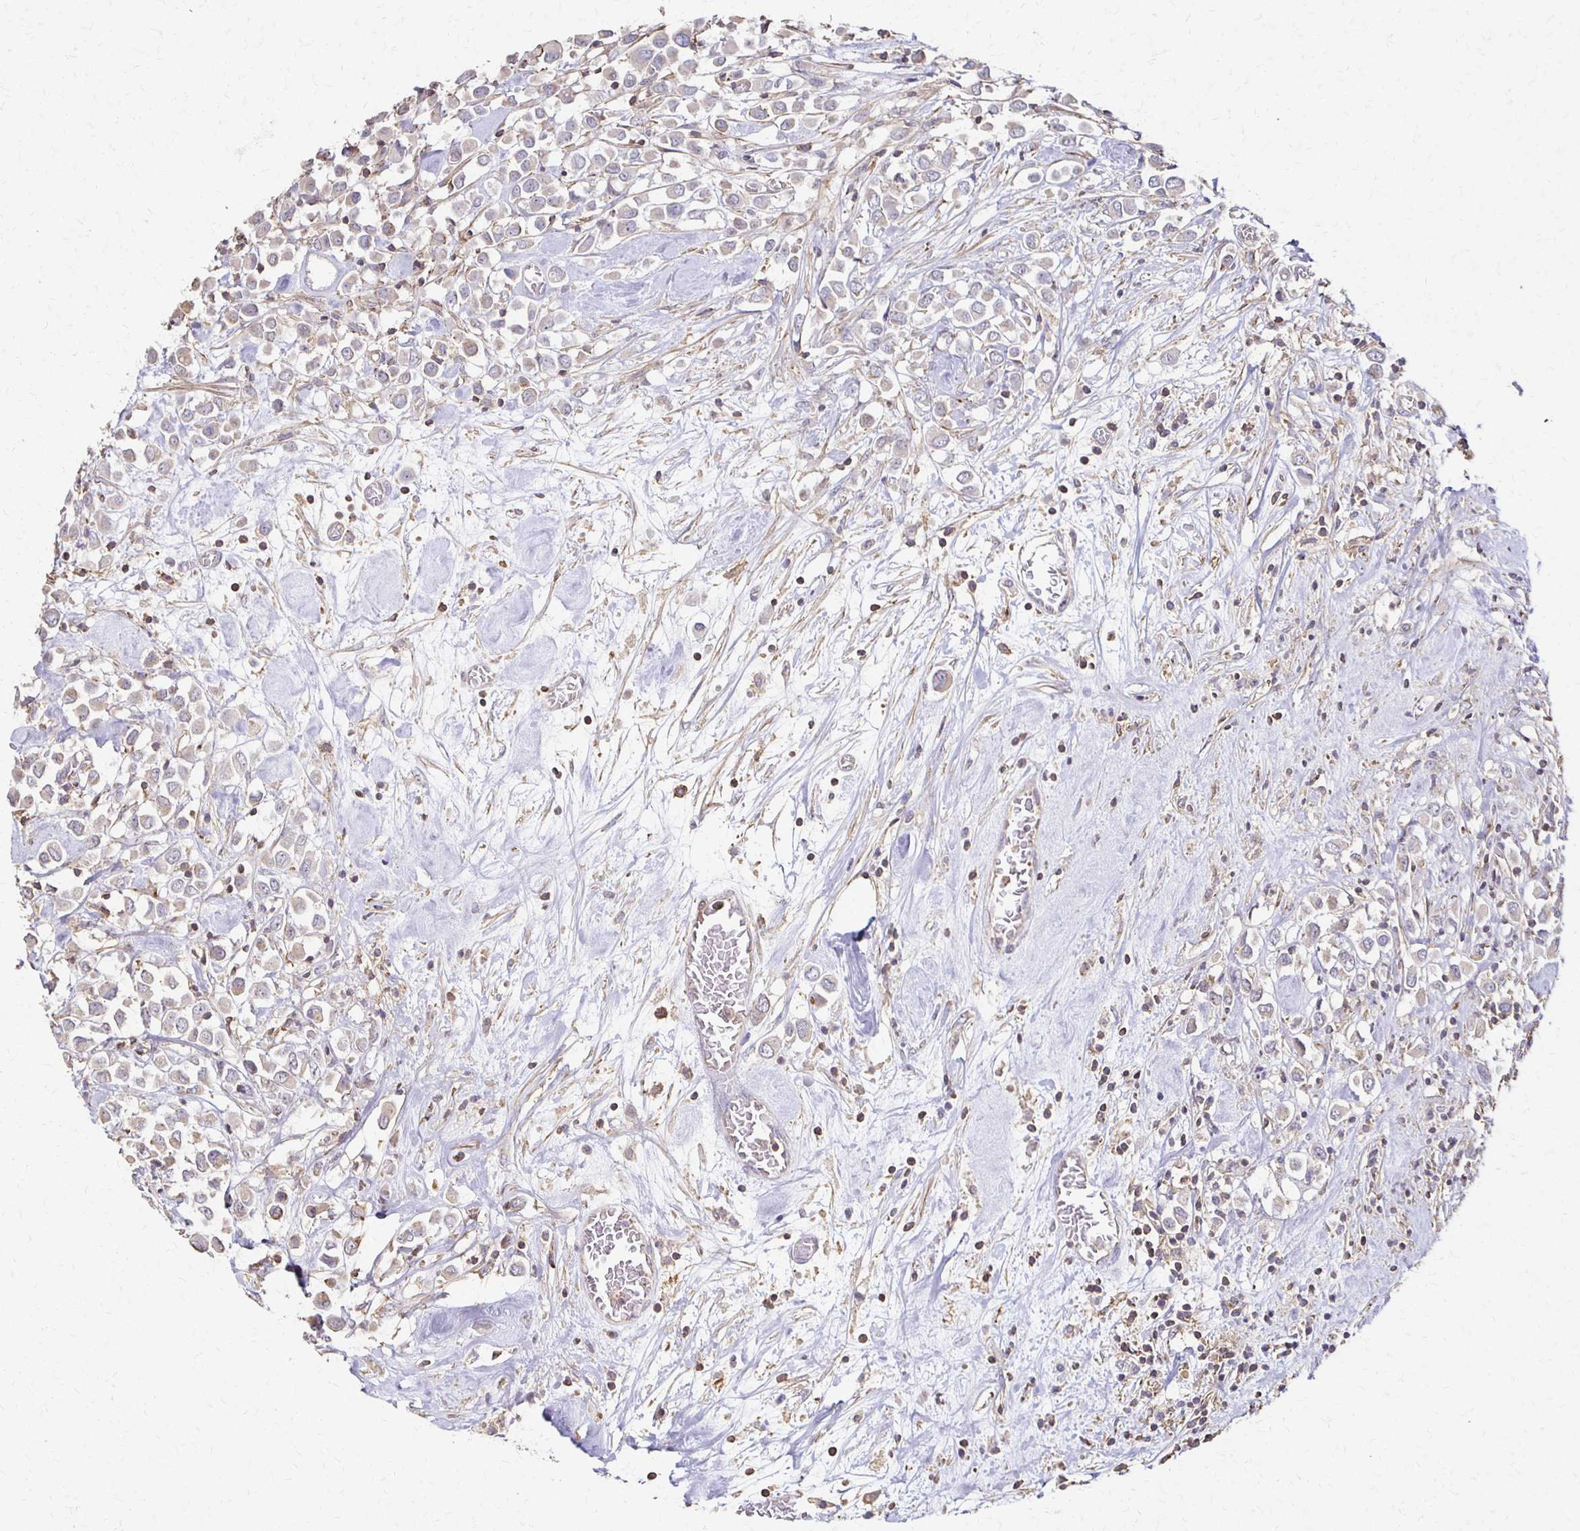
{"staining": {"intensity": "negative", "quantity": "none", "location": "none"}, "tissue": "breast cancer", "cell_type": "Tumor cells", "image_type": "cancer", "snomed": [{"axis": "morphology", "description": "Duct carcinoma"}, {"axis": "topography", "description": "Breast"}], "caption": "Breast cancer (infiltrating ductal carcinoma) was stained to show a protein in brown. There is no significant positivity in tumor cells.", "gene": "C1QTNF7", "patient": {"sex": "female", "age": 61}}